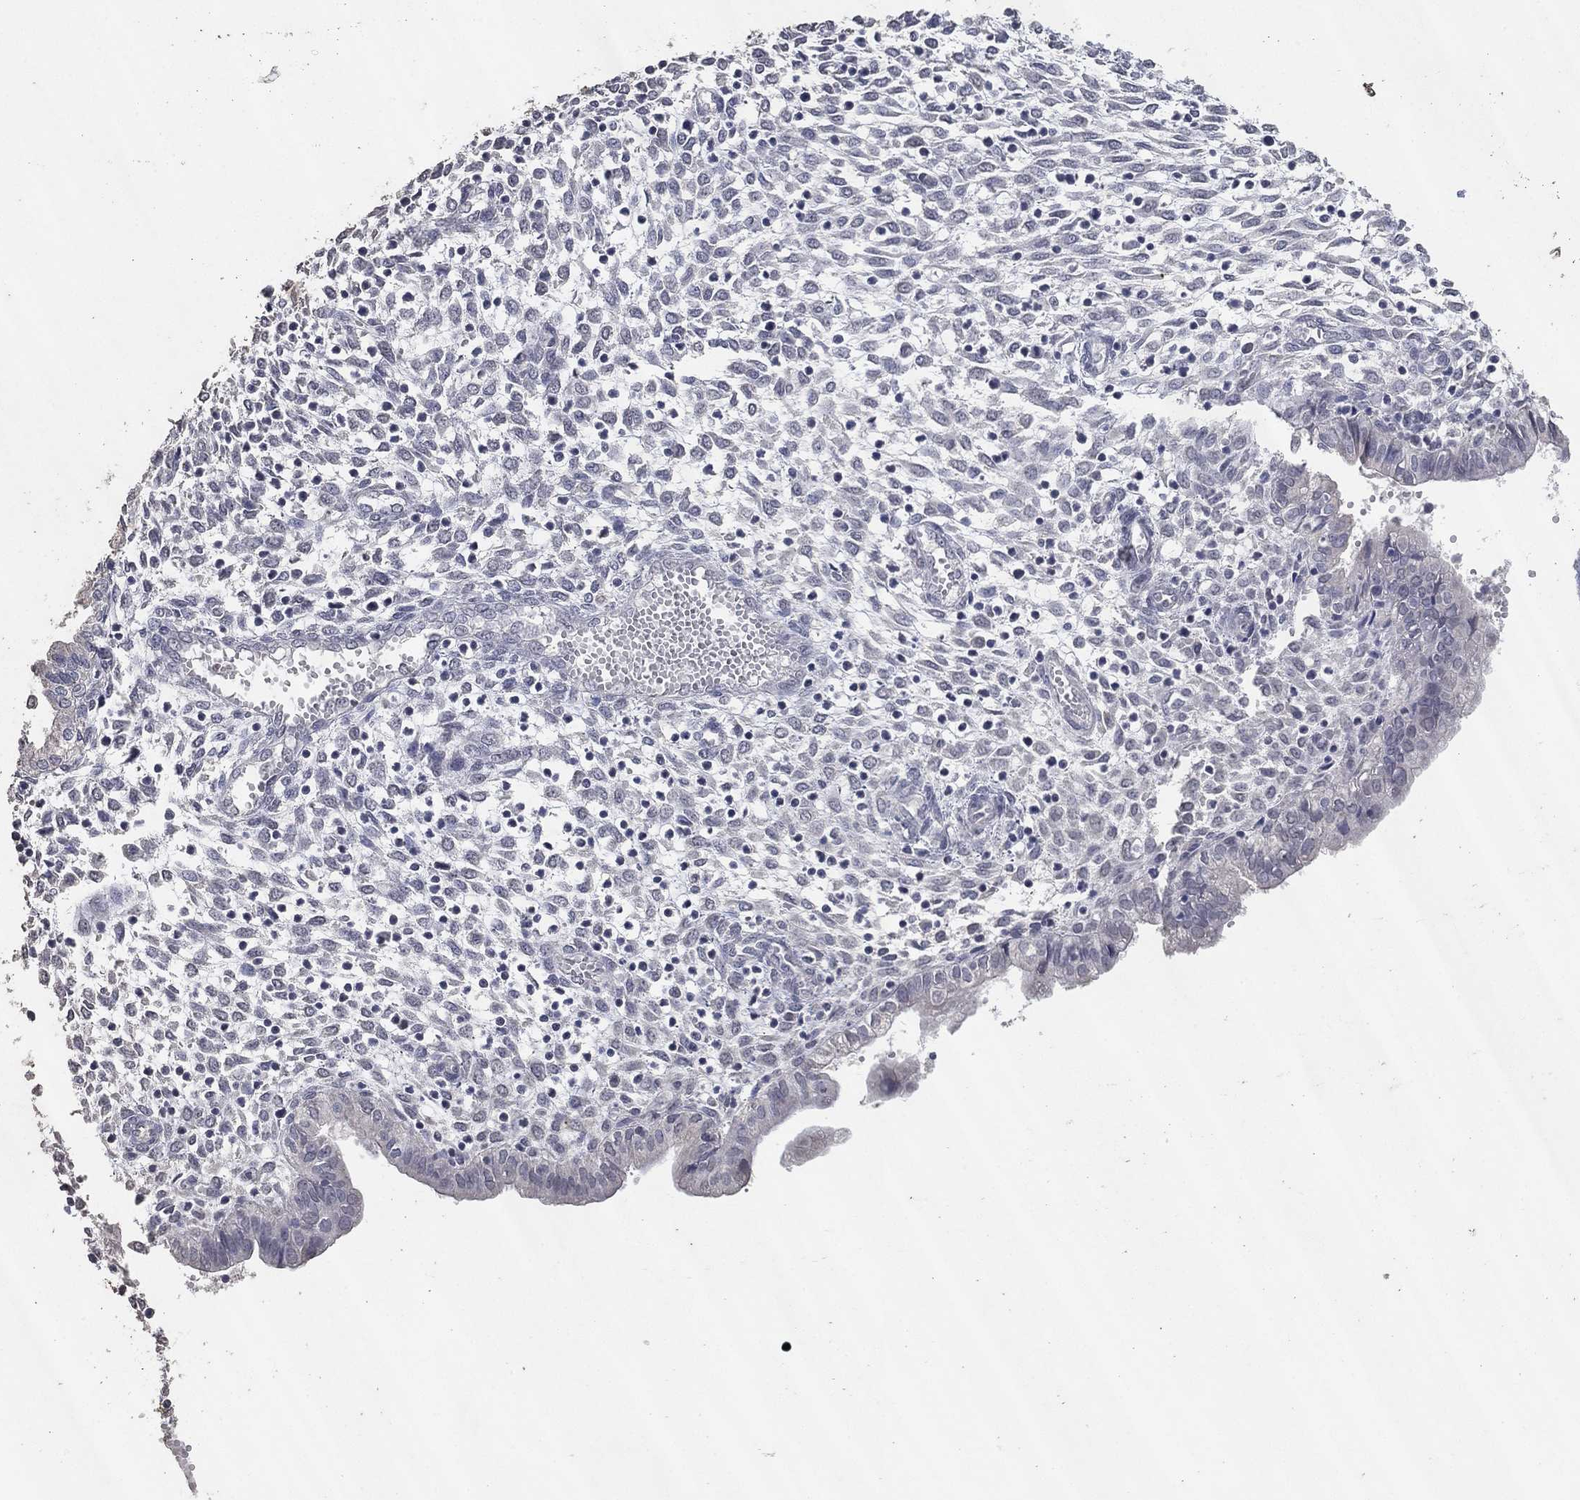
{"staining": {"intensity": "negative", "quantity": "none", "location": "none"}, "tissue": "endometrium", "cell_type": "Cells in endometrial stroma", "image_type": "normal", "snomed": [{"axis": "morphology", "description": "Normal tissue, NOS"}, {"axis": "topography", "description": "Endometrium"}], "caption": "High power microscopy image of an IHC histopathology image of benign endometrium, revealing no significant staining in cells in endometrial stroma. (DAB (3,3'-diaminobenzidine) IHC, high magnification).", "gene": "DSG1", "patient": {"sex": "female", "age": 43}}